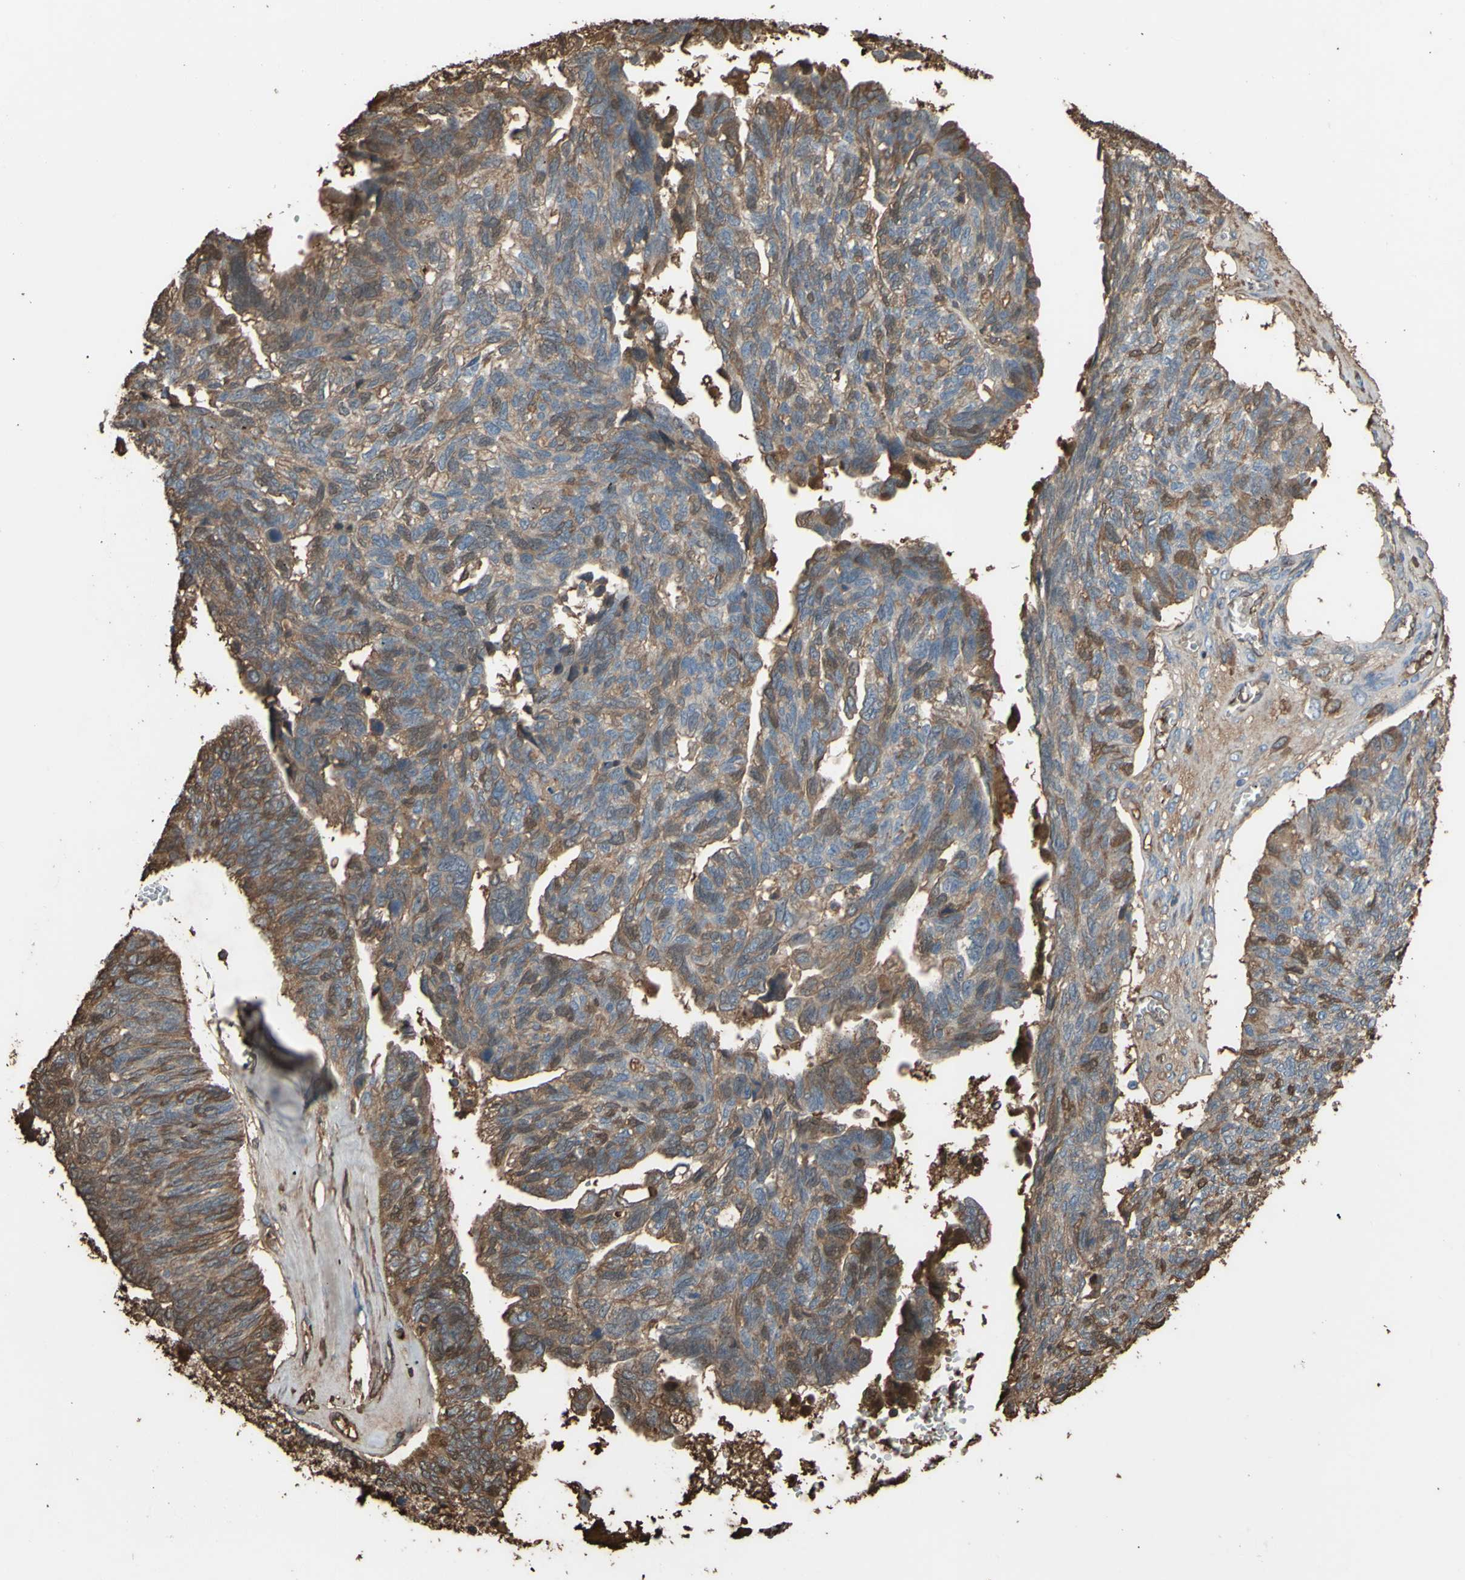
{"staining": {"intensity": "moderate", "quantity": "25%-75%", "location": "cytoplasmic/membranous"}, "tissue": "ovarian cancer", "cell_type": "Tumor cells", "image_type": "cancer", "snomed": [{"axis": "morphology", "description": "Cystadenocarcinoma, serous, NOS"}, {"axis": "topography", "description": "Ovary"}], "caption": "Tumor cells reveal moderate cytoplasmic/membranous staining in approximately 25%-75% of cells in serous cystadenocarcinoma (ovarian). Ihc stains the protein in brown and the nuclei are stained blue.", "gene": "PTGDS", "patient": {"sex": "female", "age": 79}}